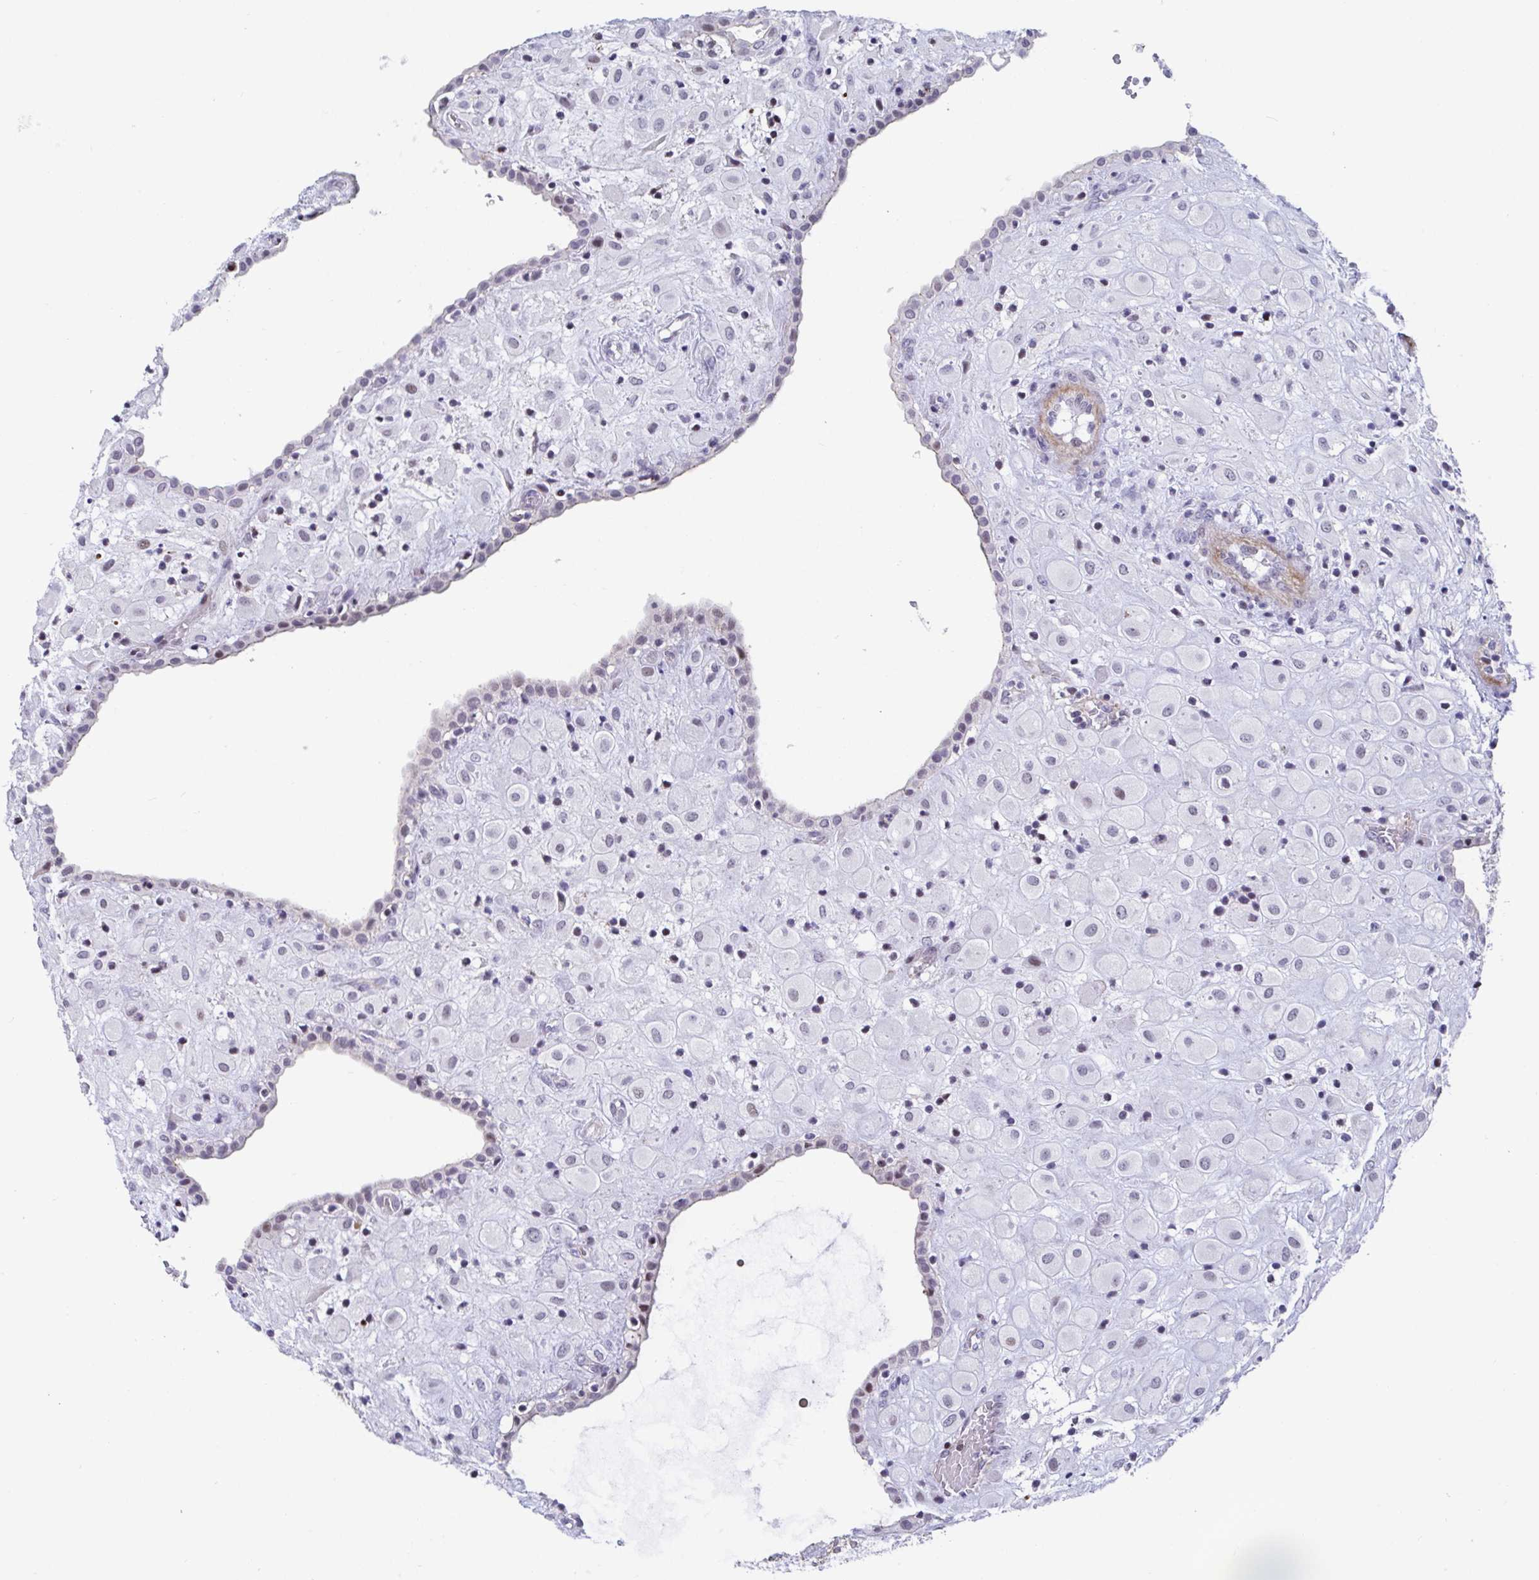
{"staining": {"intensity": "negative", "quantity": "none", "location": "none"}, "tissue": "placenta", "cell_type": "Decidual cells", "image_type": "normal", "snomed": [{"axis": "morphology", "description": "Normal tissue, NOS"}, {"axis": "topography", "description": "Placenta"}], "caption": "The histopathology image reveals no staining of decidual cells in unremarkable placenta. The staining is performed using DAB brown chromogen with nuclei counter-stained in using hematoxylin.", "gene": "WDR72", "patient": {"sex": "female", "age": 24}}